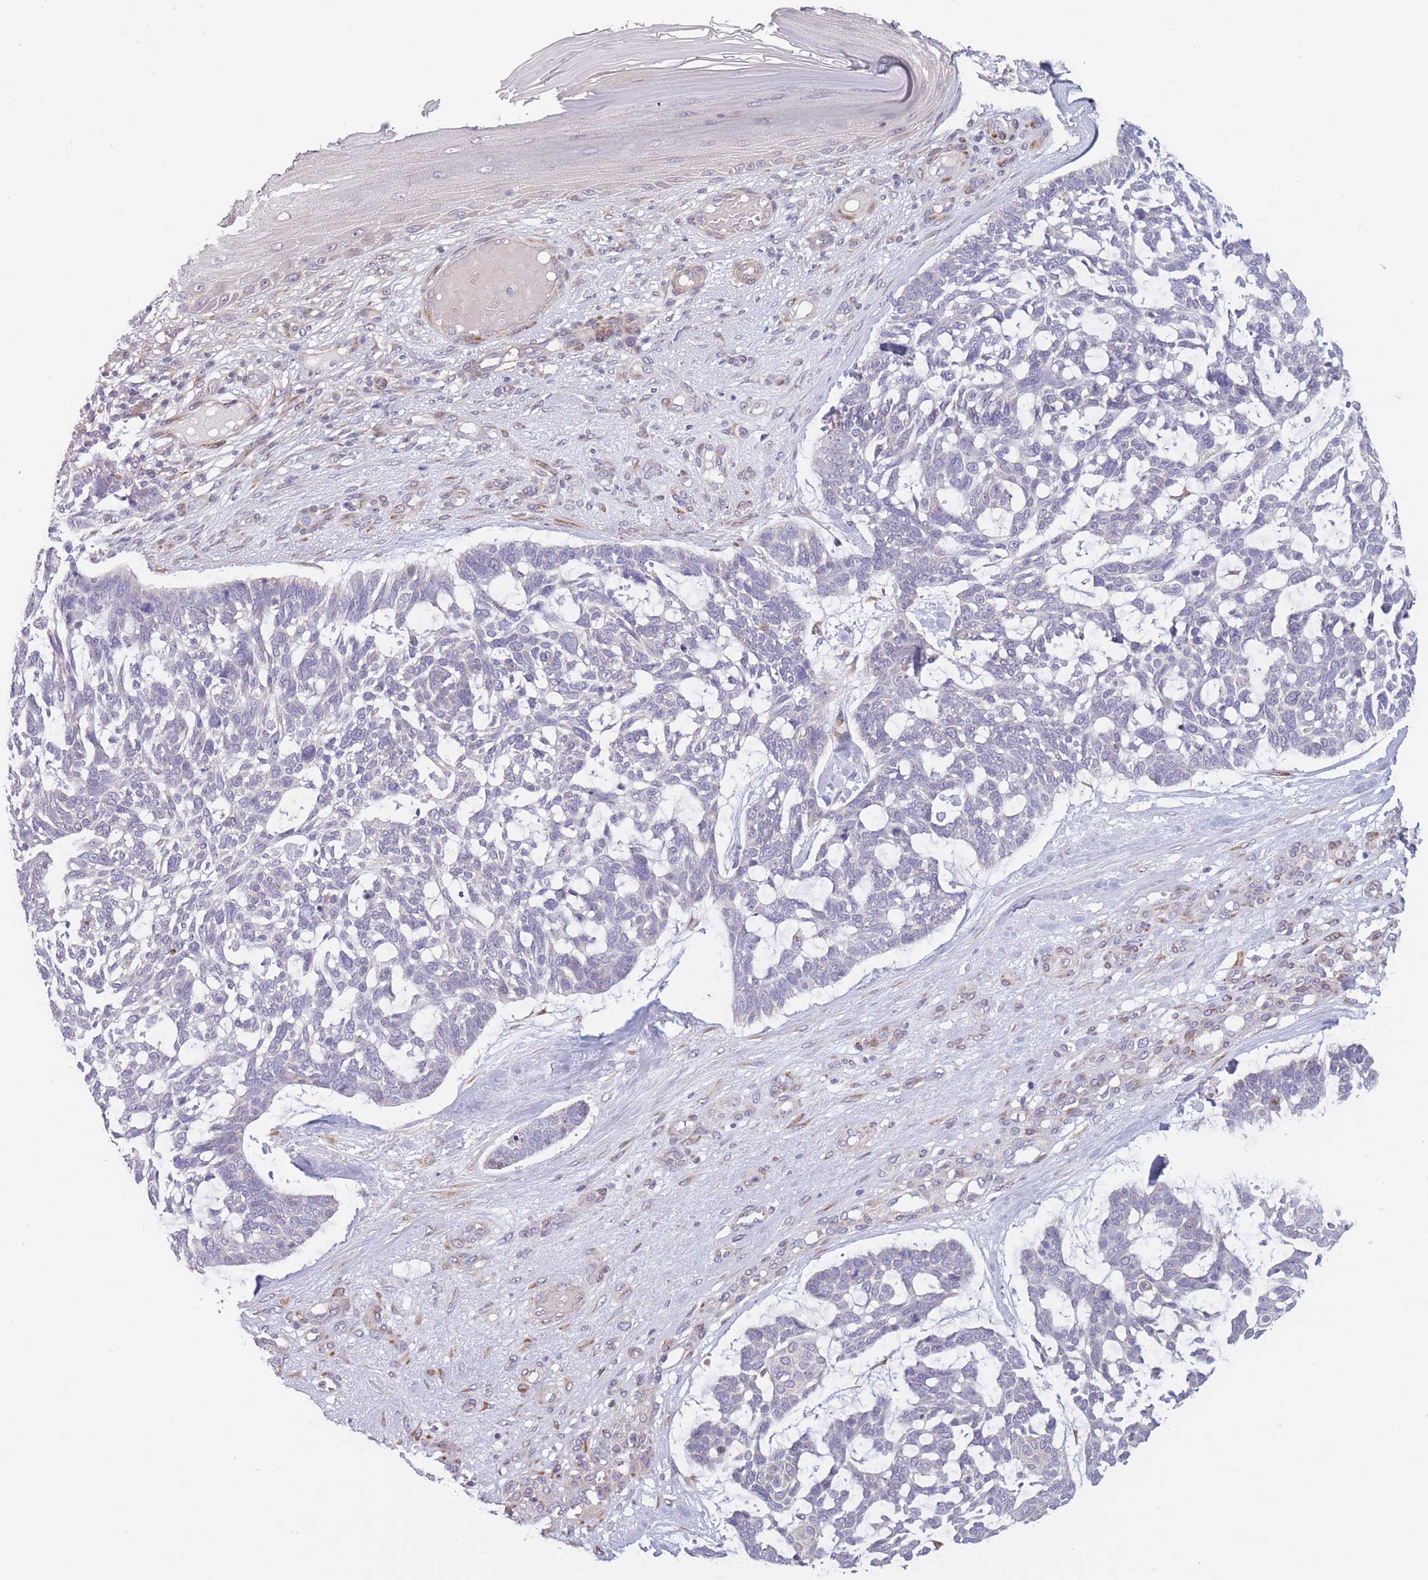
{"staining": {"intensity": "negative", "quantity": "none", "location": "none"}, "tissue": "skin cancer", "cell_type": "Tumor cells", "image_type": "cancer", "snomed": [{"axis": "morphology", "description": "Basal cell carcinoma"}, {"axis": "topography", "description": "Skin"}], "caption": "This is an immunohistochemistry micrograph of human skin cancer. There is no staining in tumor cells.", "gene": "CCNQ", "patient": {"sex": "male", "age": 88}}